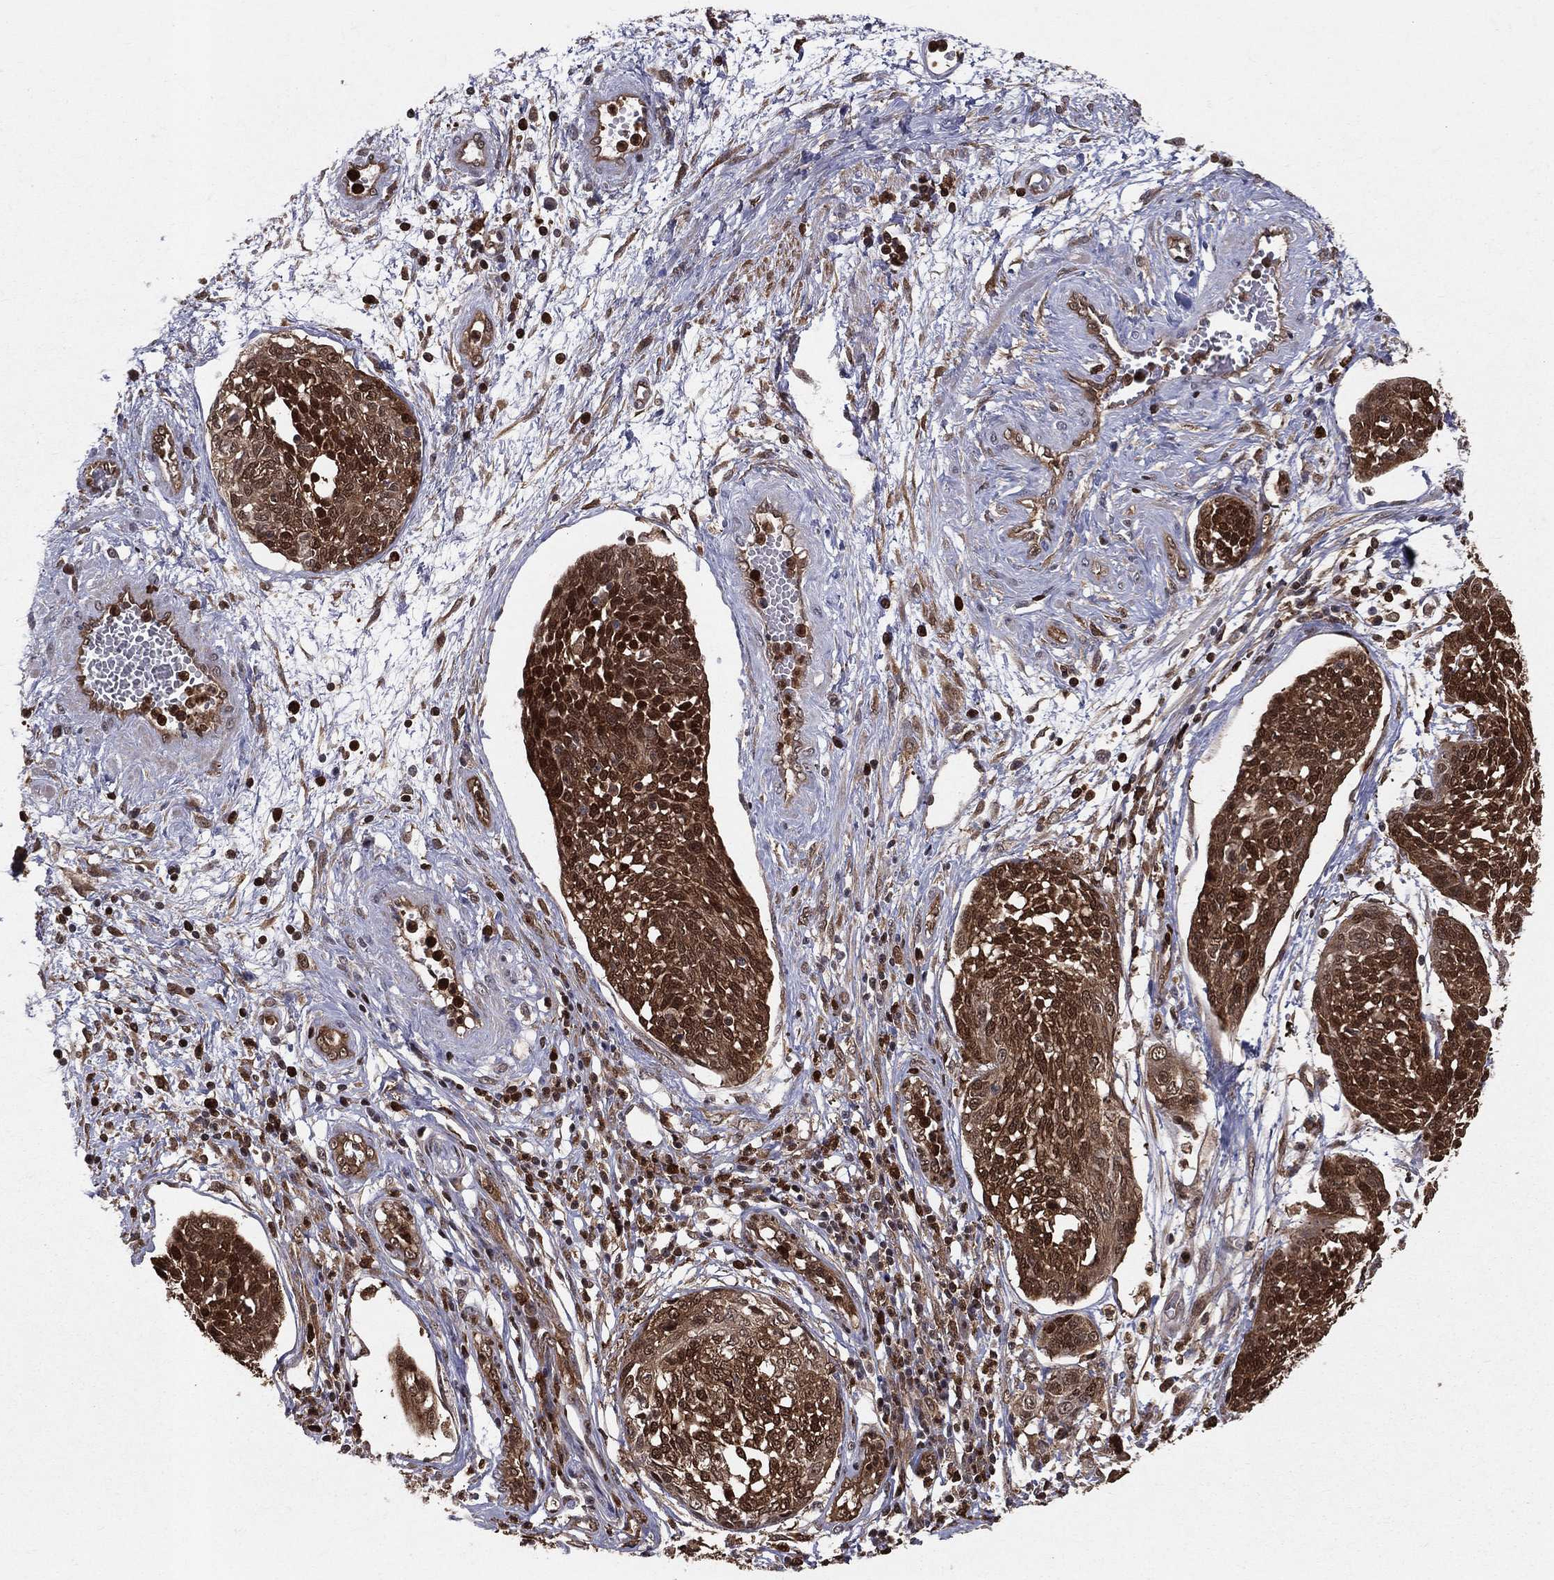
{"staining": {"intensity": "strong", "quantity": ">75%", "location": "cytoplasmic/membranous,nuclear"}, "tissue": "cervical cancer", "cell_type": "Tumor cells", "image_type": "cancer", "snomed": [{"axis": "morphology", "description": "Squamous cell carcinoma, NOS"}, {"axis": "topography", "description": "Cervix"}], "caption": "The histopathology image demonstrates staining of cervical squamous cell carcinoma, revealing strong cytoplasmic/membranous and nuclear protein positivity (brown color) within tumor cells.", "gene": "ENO1", "patient": {"sex": "female", "age": 34}}